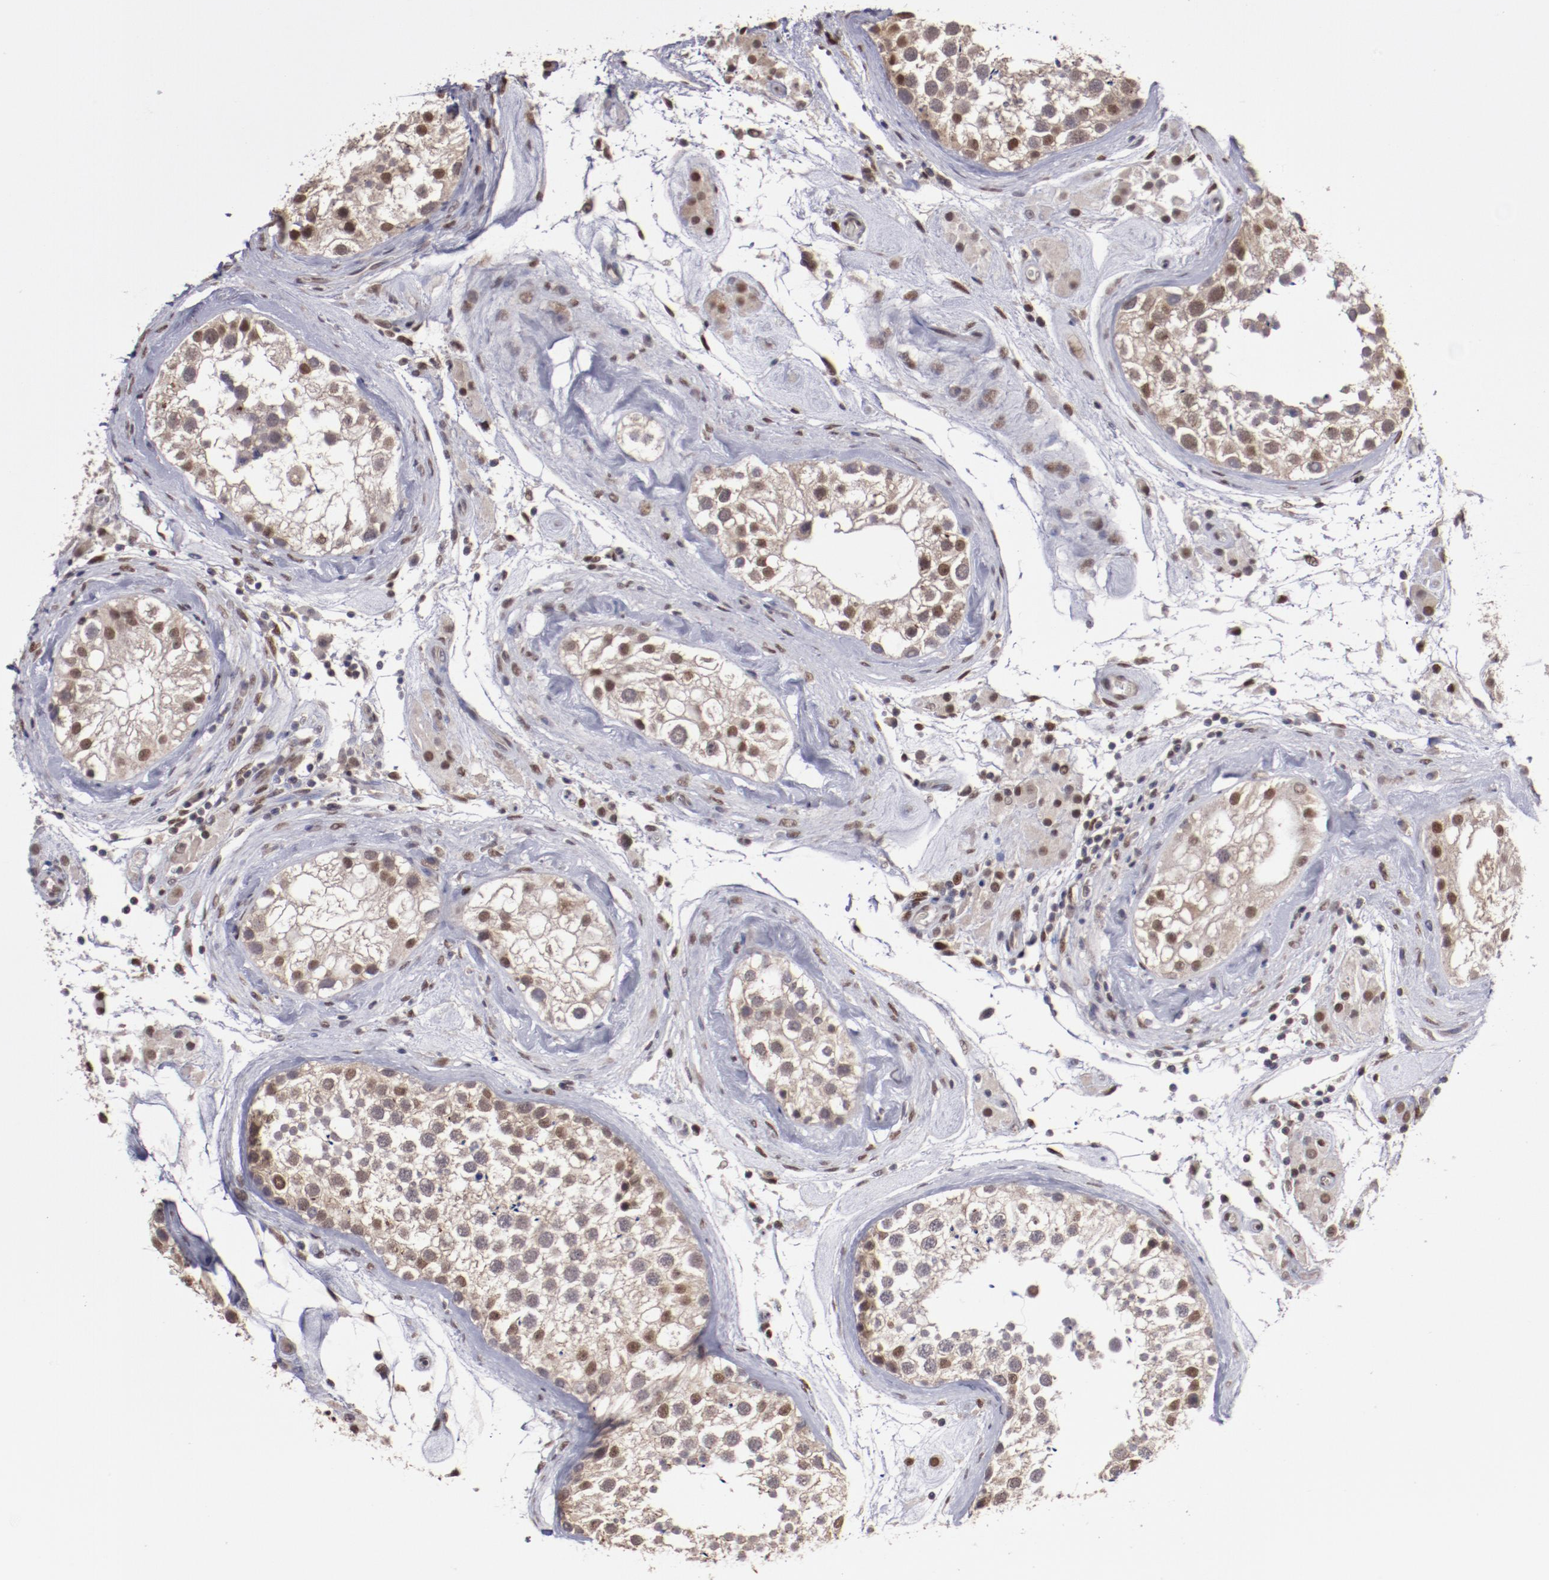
{"staining": {"intensity": "weak", "quantity": ">75%", "location": "cytoplasmic/membranous,nuclear"}, "tissue": "testis", "cell_type": "Cells in seminiferous ducts", "image_type": "normal", "snomed": [{"axis": "morphology", "description": "Normal tissue, NOS"}, {"axis": "topography", "description": "Testis"}], "caption": "Weak cytoplasmic/membranous,nuclear protein staining is seen in approximately >75% of cells in seminiferous ducts in testis. The protein is stained brown, and the nuclei are stained in blue (DAB IHC with brightfield microscopy, high magnification).", "gene": "ARNT", "patient": {"sex": "male", "age": 46}}